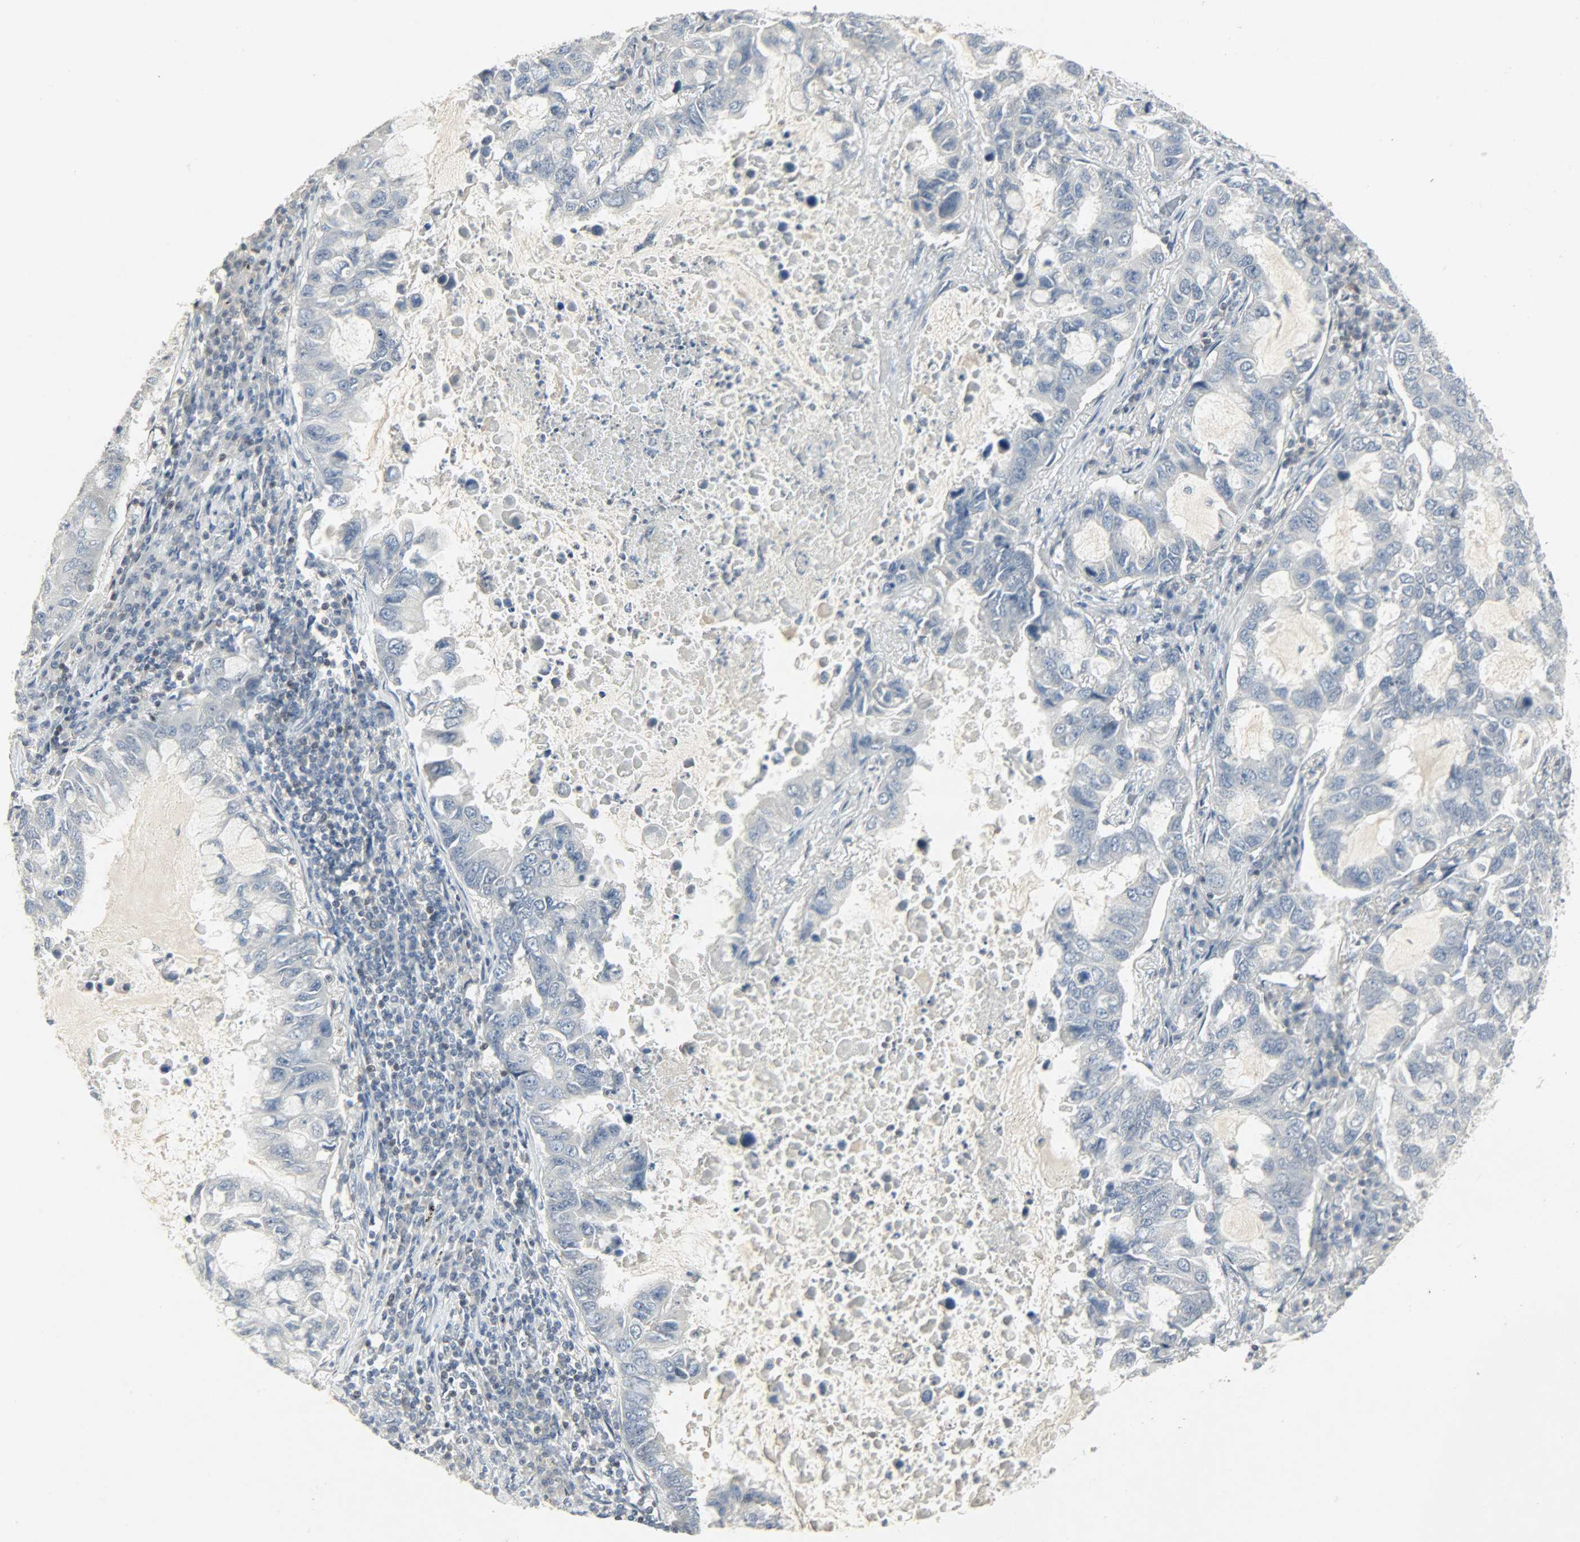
{"staining": {"intensity": "negative", "quantity": "none", "location": "none"}, "tissue": "lung cancer", "cell_type": "Tumor cells", "image_type": "cancer", "snomed": [{"axis": "morphology", "description": "Adenocarcinoma, NOS"}, {"axis": "topography", "description": "Lung"}], "caption": "This is a histopathology image of immunohistochemistry (IHC) staining of adenocarcinoma (lung), which shows no positivity in tumor cells.", "gene": "CAMK4", "patient": {"sex": "male", "age": 64}}